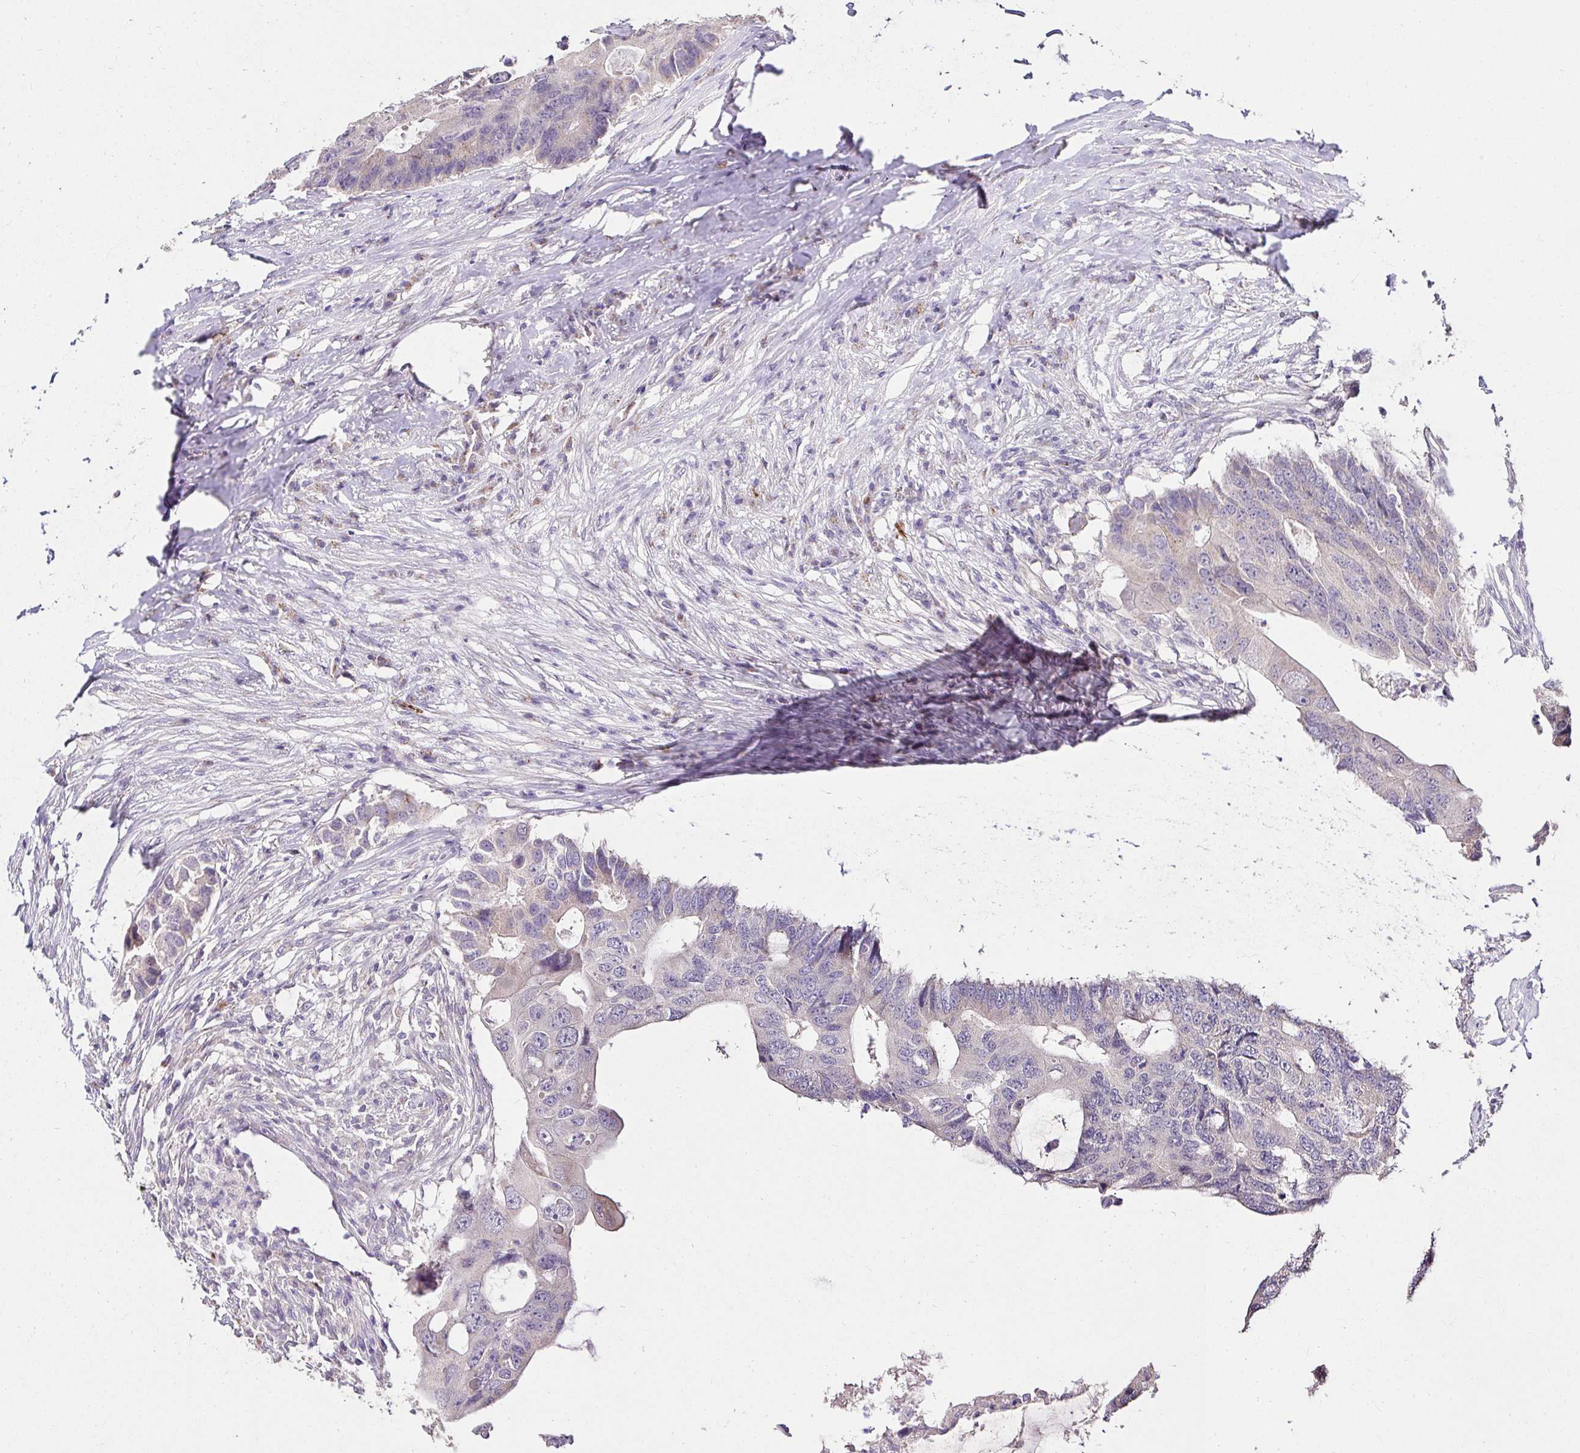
{"staining": {"intensity": "weak", "quantity": "<25%", "location": "cytoplasmic/membranous"}, "tissue": "colorectal cancer", "cell_type": "Tumor cells", "image_type": "cancer", "snomed": [{"axis": "morphology", "description": "Adenocarcinoma, NOS"}, {"axis": "topography", "description": "Colon"}], "caption": "Human adenocarcinoma (colorectal) stained for a protein using IHC exhibits no staining in tumor cells.", "gene": "KIAA1210", "patient": {"sex": "male", "age": 71}}